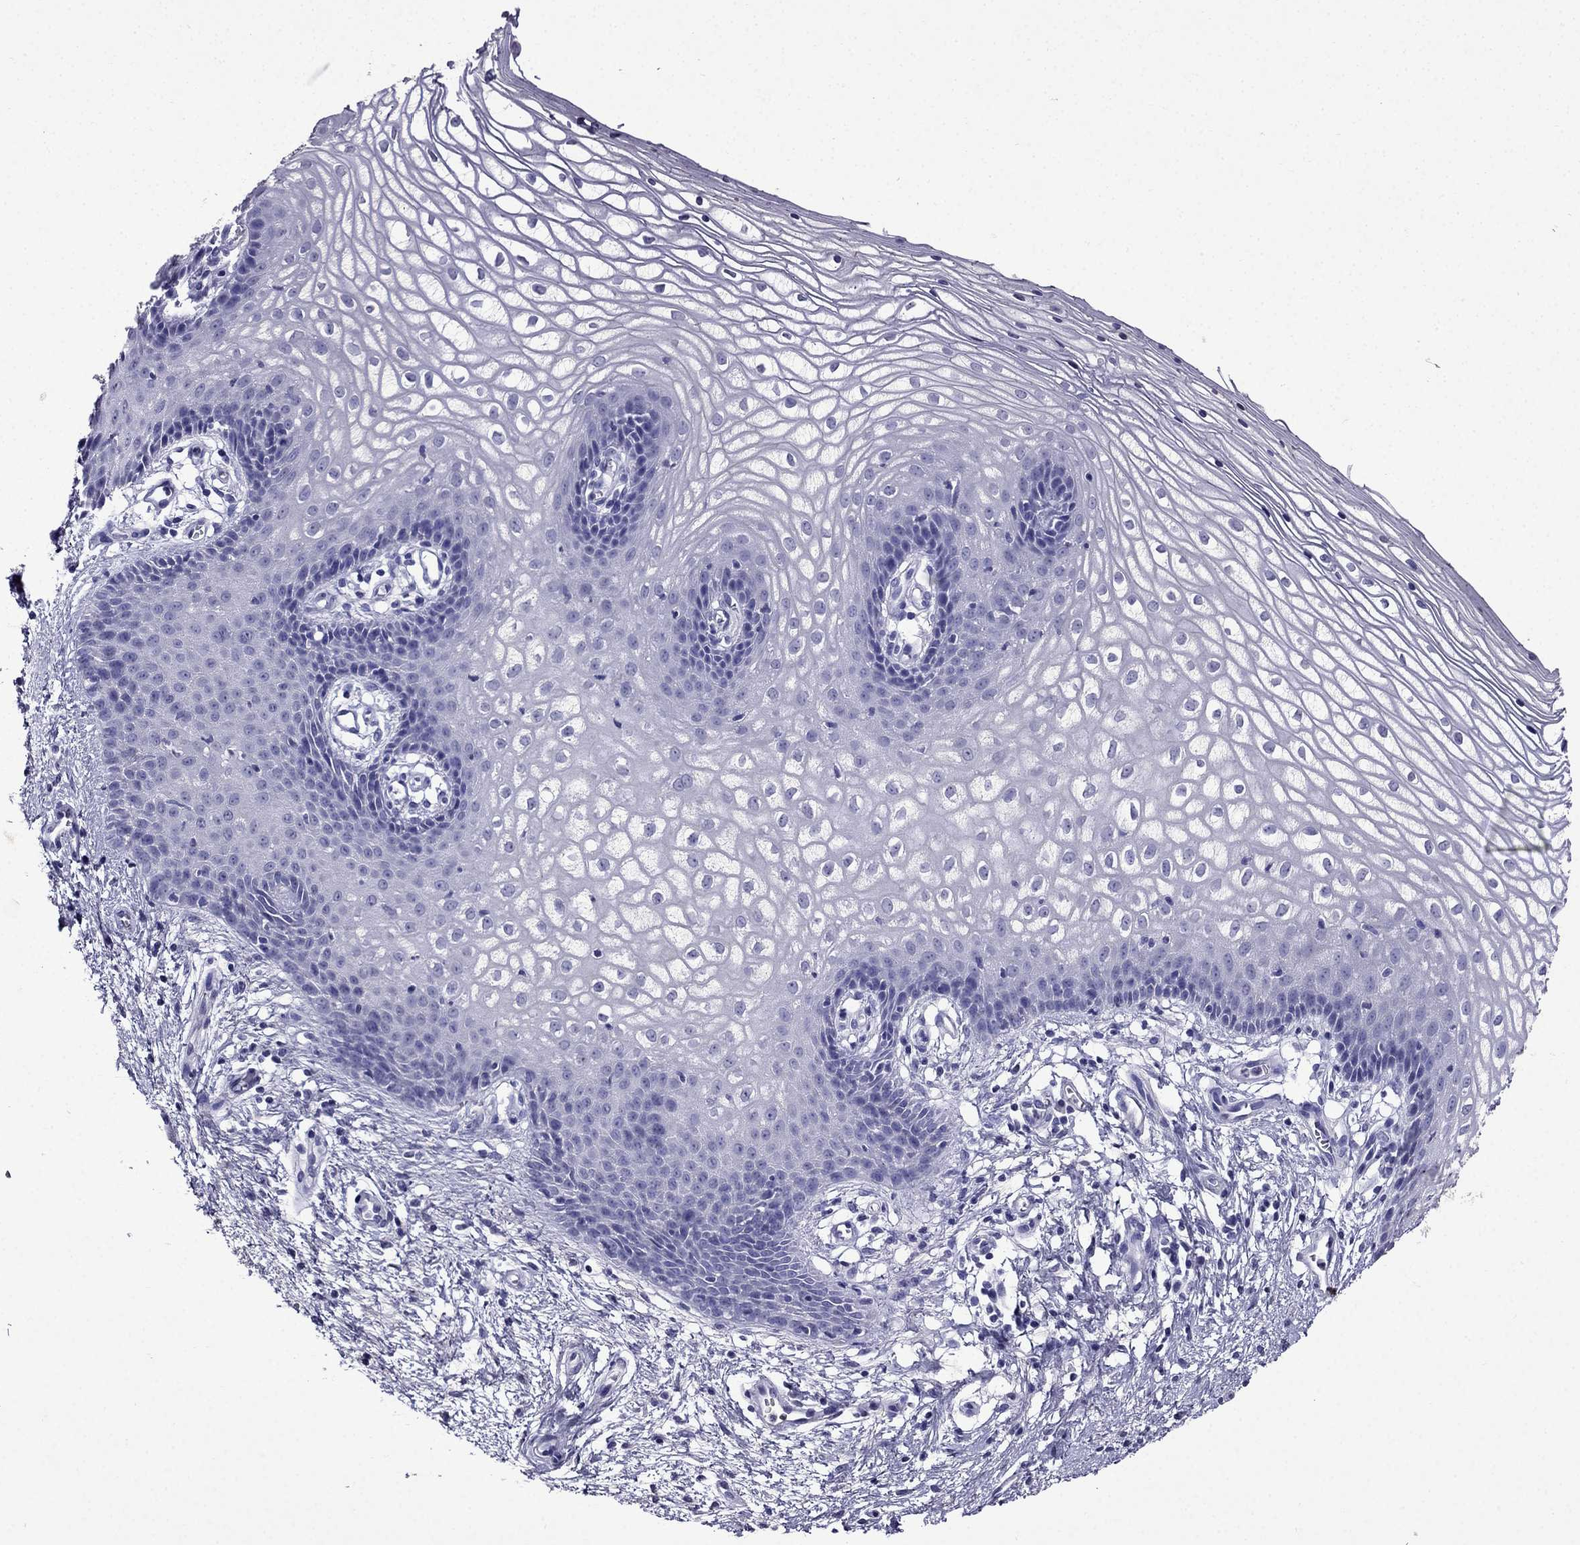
{"staining": {"intensity": "negative", "quantity": "none", "location": "none"}, "tissue": "vagina", "cell_type": "Squamous epithelial cells", "image_type": "normal", "snomed": [{"axis": "morphology", "description": "Normal tissue, NOS"}, {"axis": "topography", "description": "Vagina"}], "caption": "The IHC micrograph has no significant expression in squamous epithelial cells of vagina.", "gene": "DNAH17", "patient": {"sex": "female", "age": 34}}